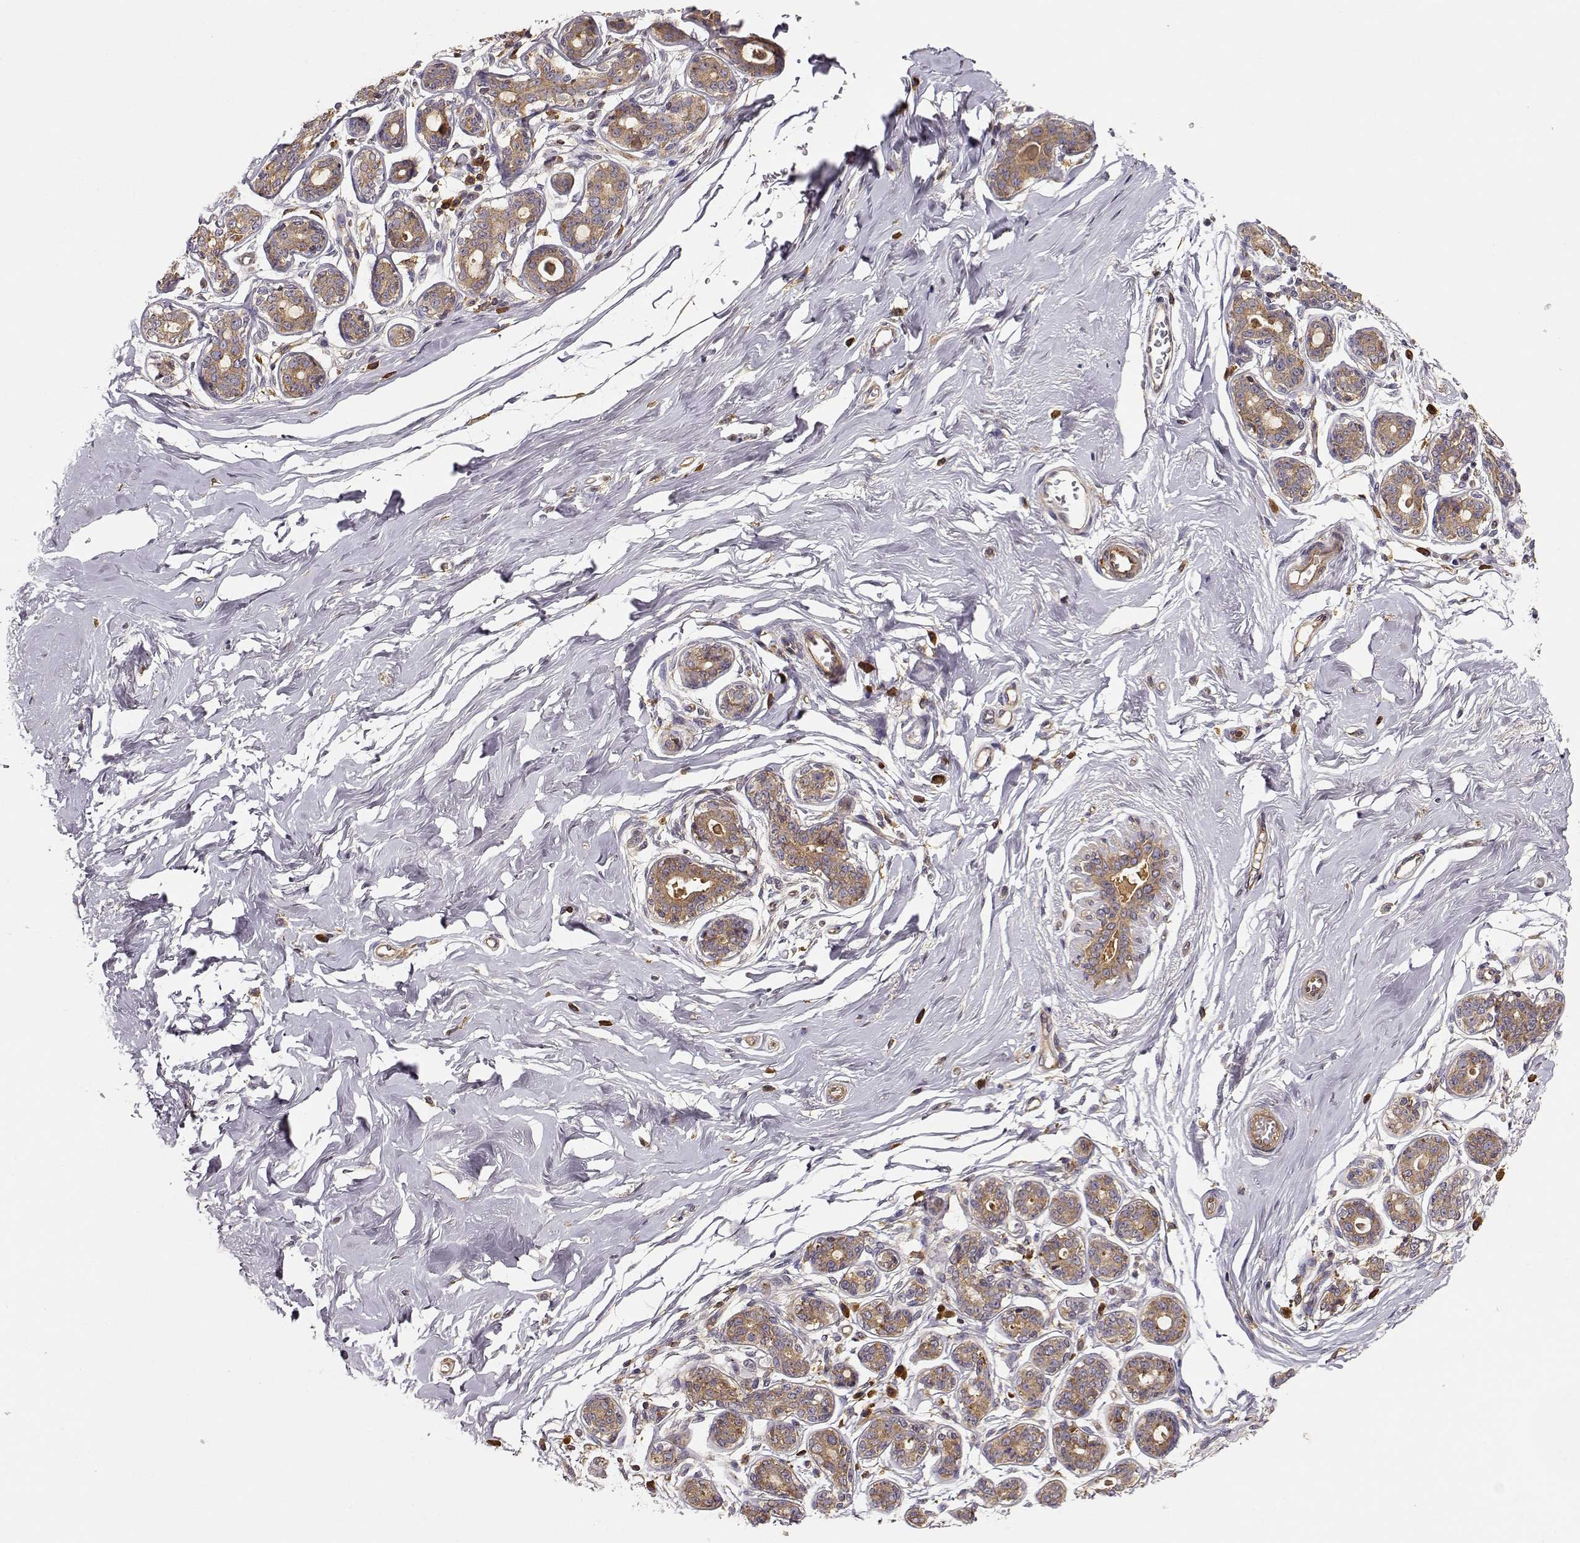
{"staining": {"intensity": "negative", "quantity": "none", "location": "none"}, "tissue": "breast", "cell_type": "Adipocytes", "image_type": "normal", "snomed": [{"axis": "morphology", "description": "Normal tissue, NOS"}, {"axis": "topography", "description": "Skin"}, {"axis": "topography", "description": "Breast"}], "caption": "DAB immunohistochemical staining of benign breast exhibits no significant positivity in adipocytes. (IHC, brightfield microscopy, high magnification).", "gene": "ARHGEF2", "patient": {"sex": "female", "age": 43}}